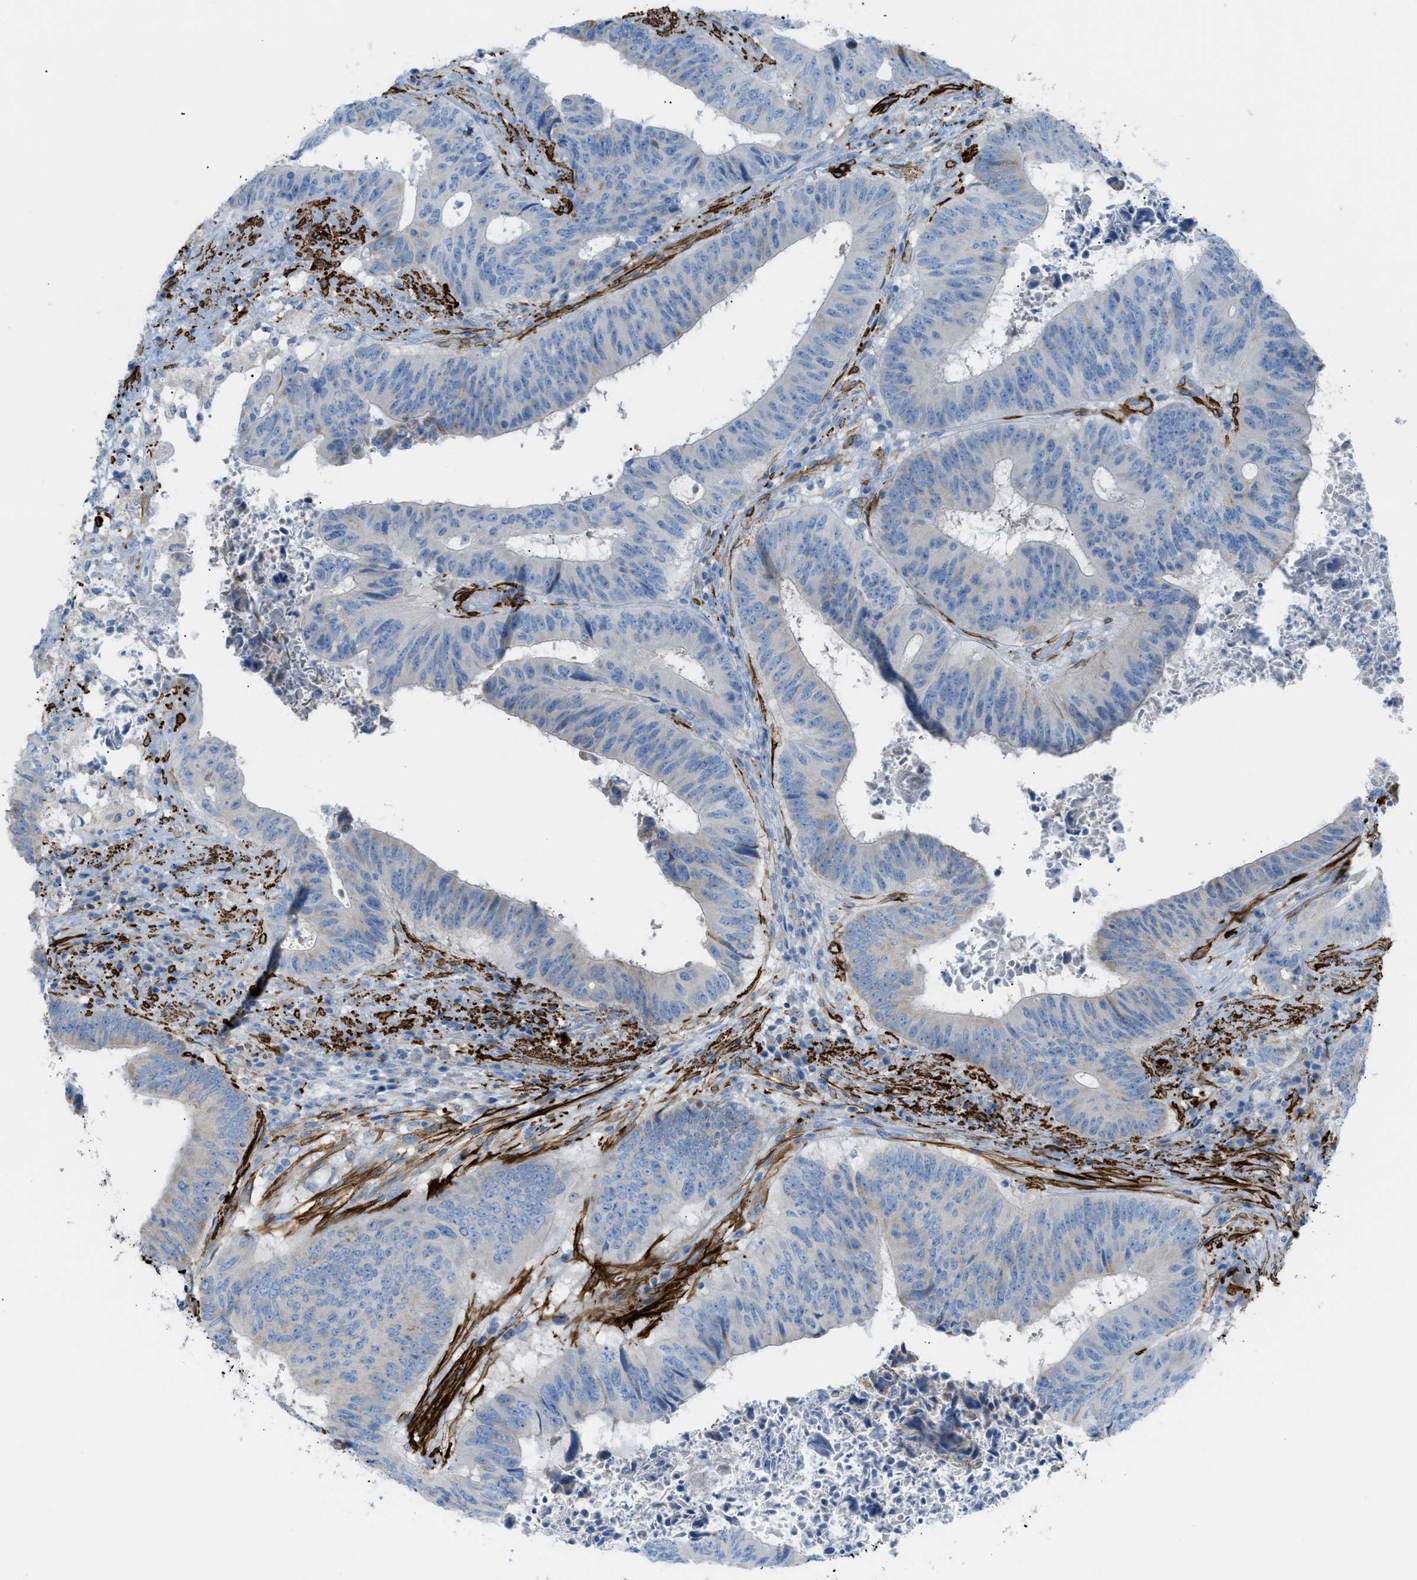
{"staining": {"intensity": "negative", "quantity": "none", "location": "none"}, "tissue": "colorectal cancer", "cell_type": "Tumor cells", "image_type": "cancer", "snomed": [{"axis": "morphology", "description": "Adenocarcinoma, NOS"}, {"axis": "topography", "description": "Rectum"}], "caption": "The photomicrograph reveals no staining of tumor cells in colorectal cancer (adenocarcinoma). (Stains: DAB (3,3'-diaminobenzidine) IHC with hematoxylin counter stain, Microscopy: brightfield microscopy at high magnification).", "gene": "MYH11", "patient": {"sex": "male", "age": 72}}